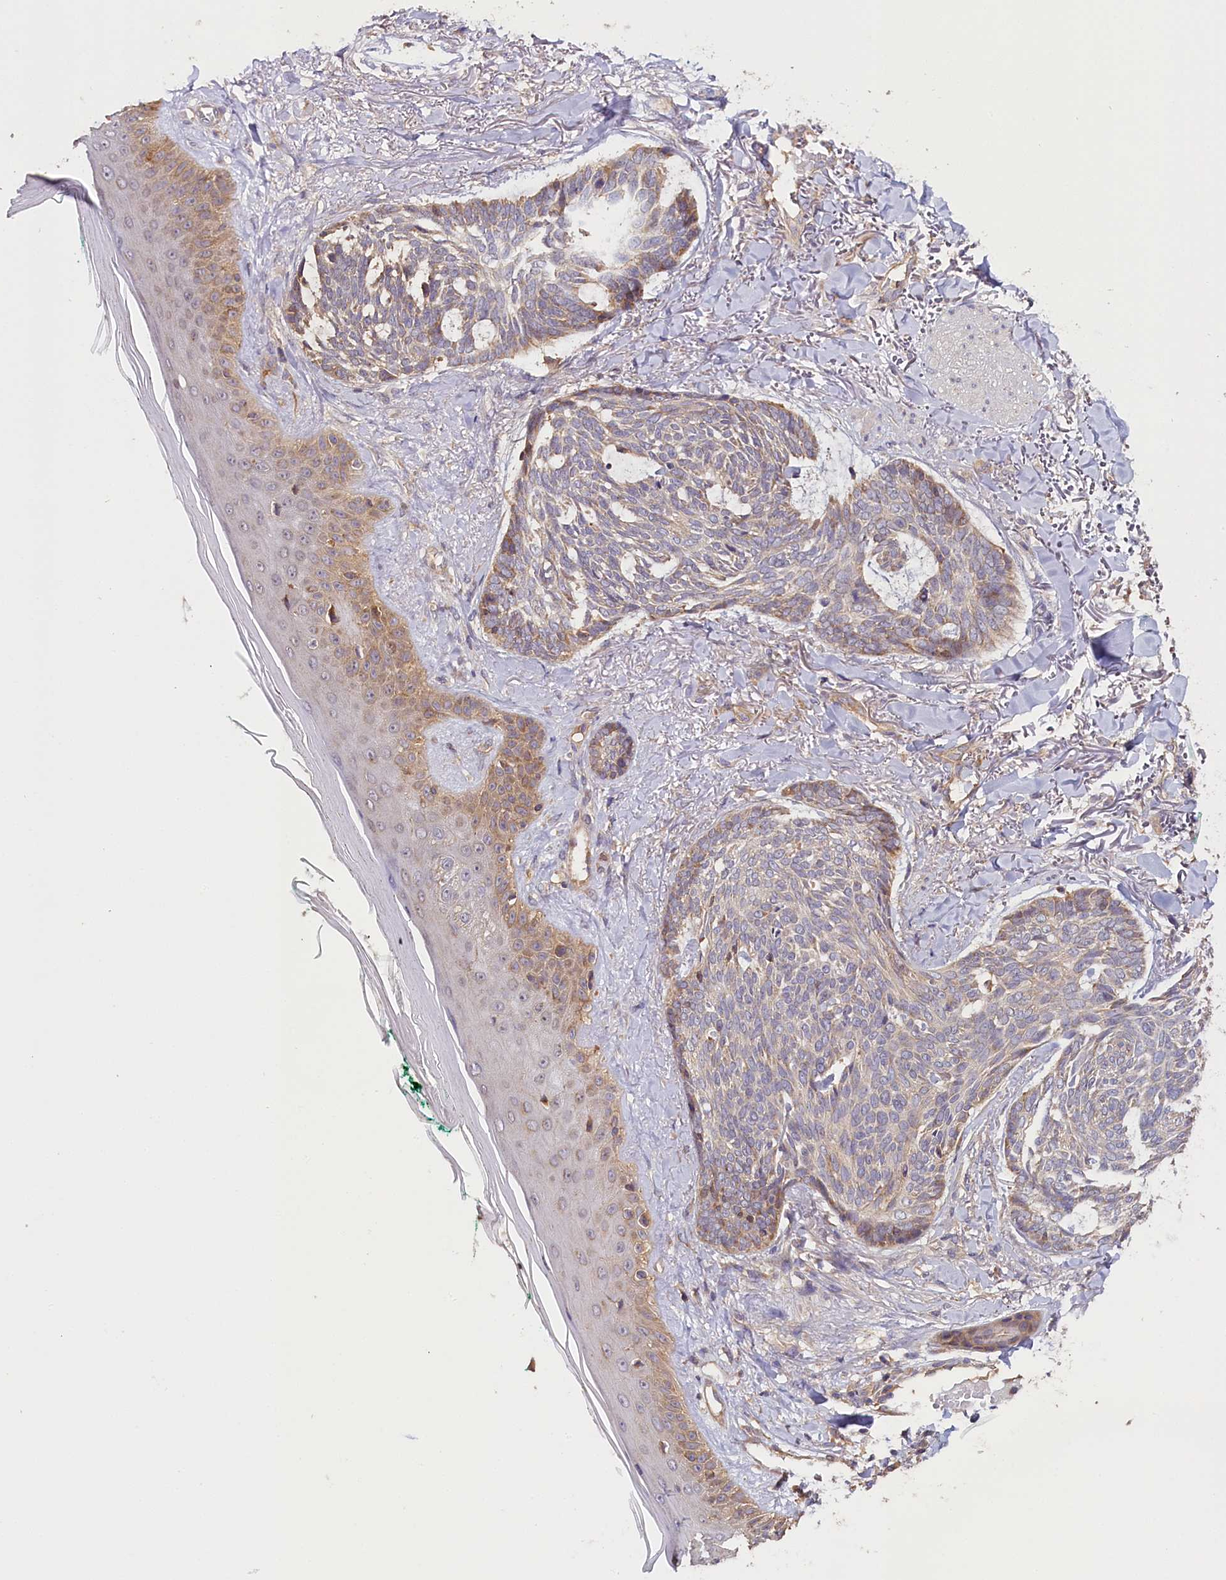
{"staining": {"intensity": "weak", "quantity": "25%-75%", "location": "cytoplasmic/membranous"}, "tissue": "skin cancer", "cell_type": "Tumor cells", "image_type": "cancer", "snomed": [{"axis": "morphology", "description": "Basal cell carcinoma"}, {"axis": "topography", "description": "Skin"}], "caption": "This image demonstrates IHC staining of human basal cell carcinoma (skin), with low weak cytoplasmic/membranous expression in about 25%-75% of tumor cells.", "gene": "KATNB1", "patient": {"sex": "male", "age": 43}}